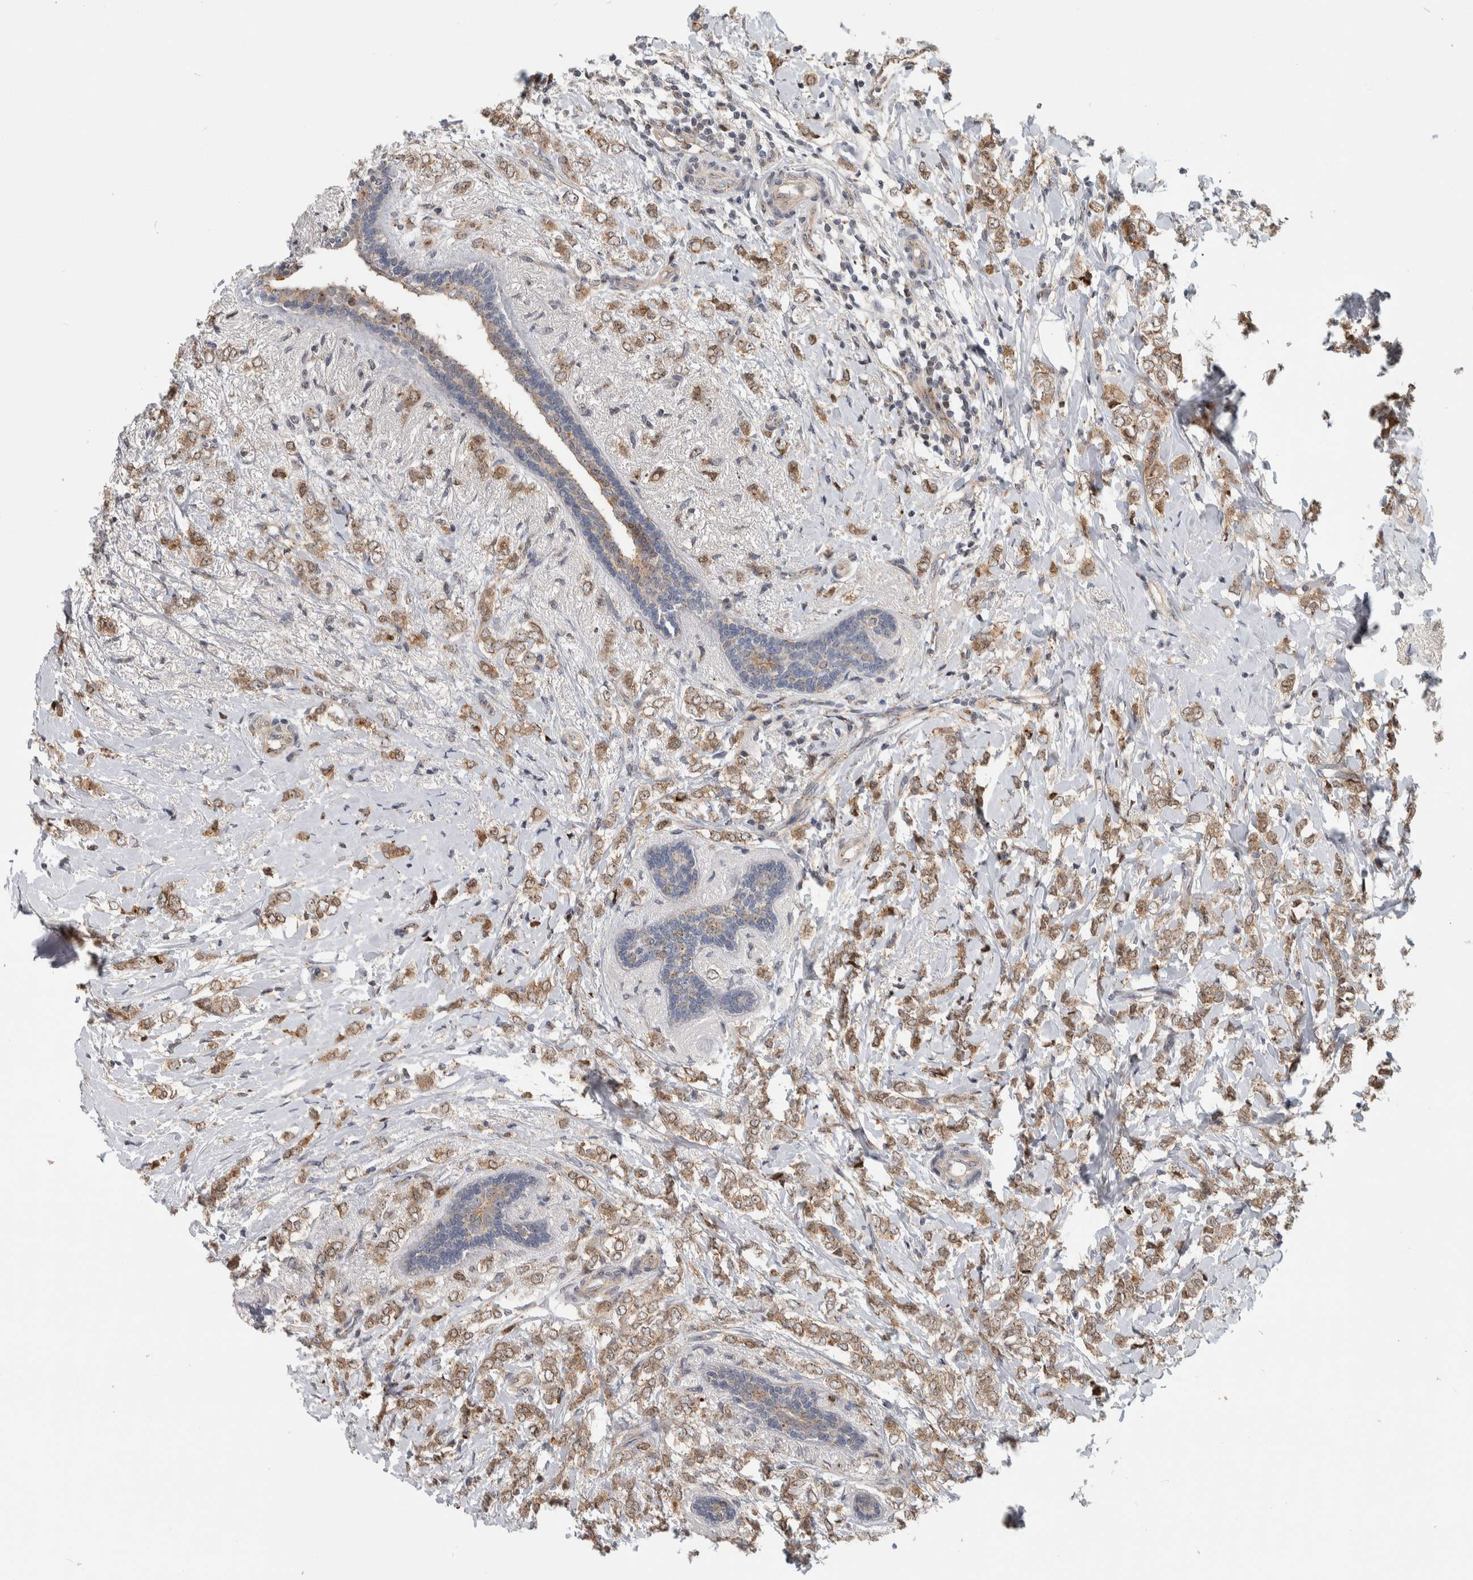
{"staining": {"intensity": "moderate", "quantity": ">75%", "location": "cytoplasmic/membranous"}, "tissue": "breast cancer", "cell_type": "Tumor cells", "image_type": "cancer", "snomed": [{"axis": "morphology", "description": "Normal tissue, NOS"}, {"axis": "morphology", "description": "Lobular carcinoma"}, {"axis": "topography", "description": "Breast"}], "caption": "Breast cancer (lobular carcinoma) stained with immunohistochemistry shows moderate cytoplasmic/membranous staining in approximately >75% of tumor cells.", "gene": "MSL1", "patient": {"sex": "female", "age": 47}}